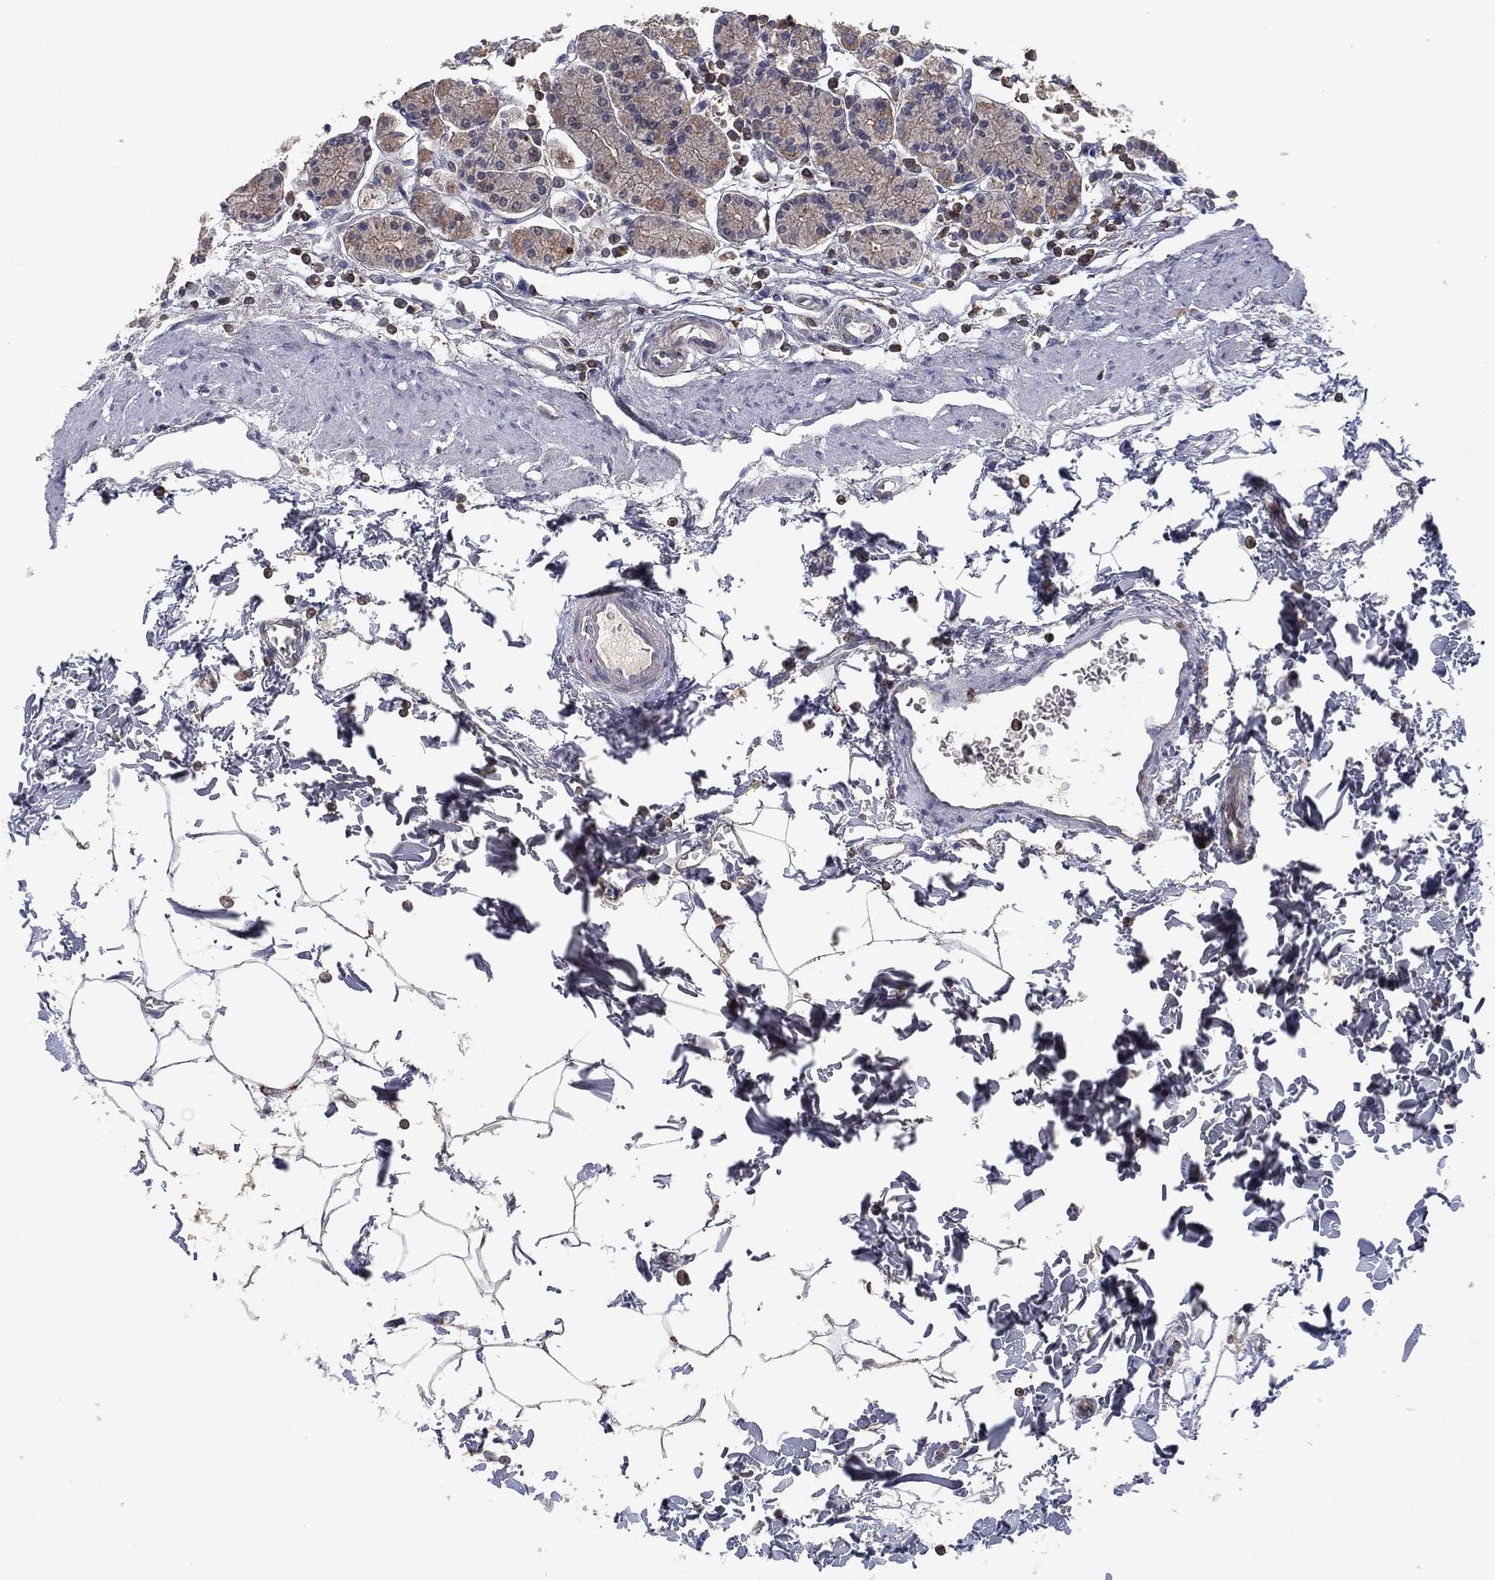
{"staining": {"intensity": "weak", "quantity": "<25%", "location": "cytoplasmic/membranous"}, "tissue": "stomach", "cell_type": "Glandular cells", "image_type": "normal", "snomed": [{"axis": "morphology", "description": "Normal tissue, NOS"}, {"axis": "topography", "description": "Stomach, upper"}, {"axis": "topography", "description": "Stomach"}], "caption": "A high-resolution photomicrograph shows immunohistochemistry staining of unremarkable stomach, which exhibits no significant expression in glandular cells. (IHC, brightfield microscopy, high magnification).", "gene": "DOCK8", "patient": {"sex": "male", "age": 62}}